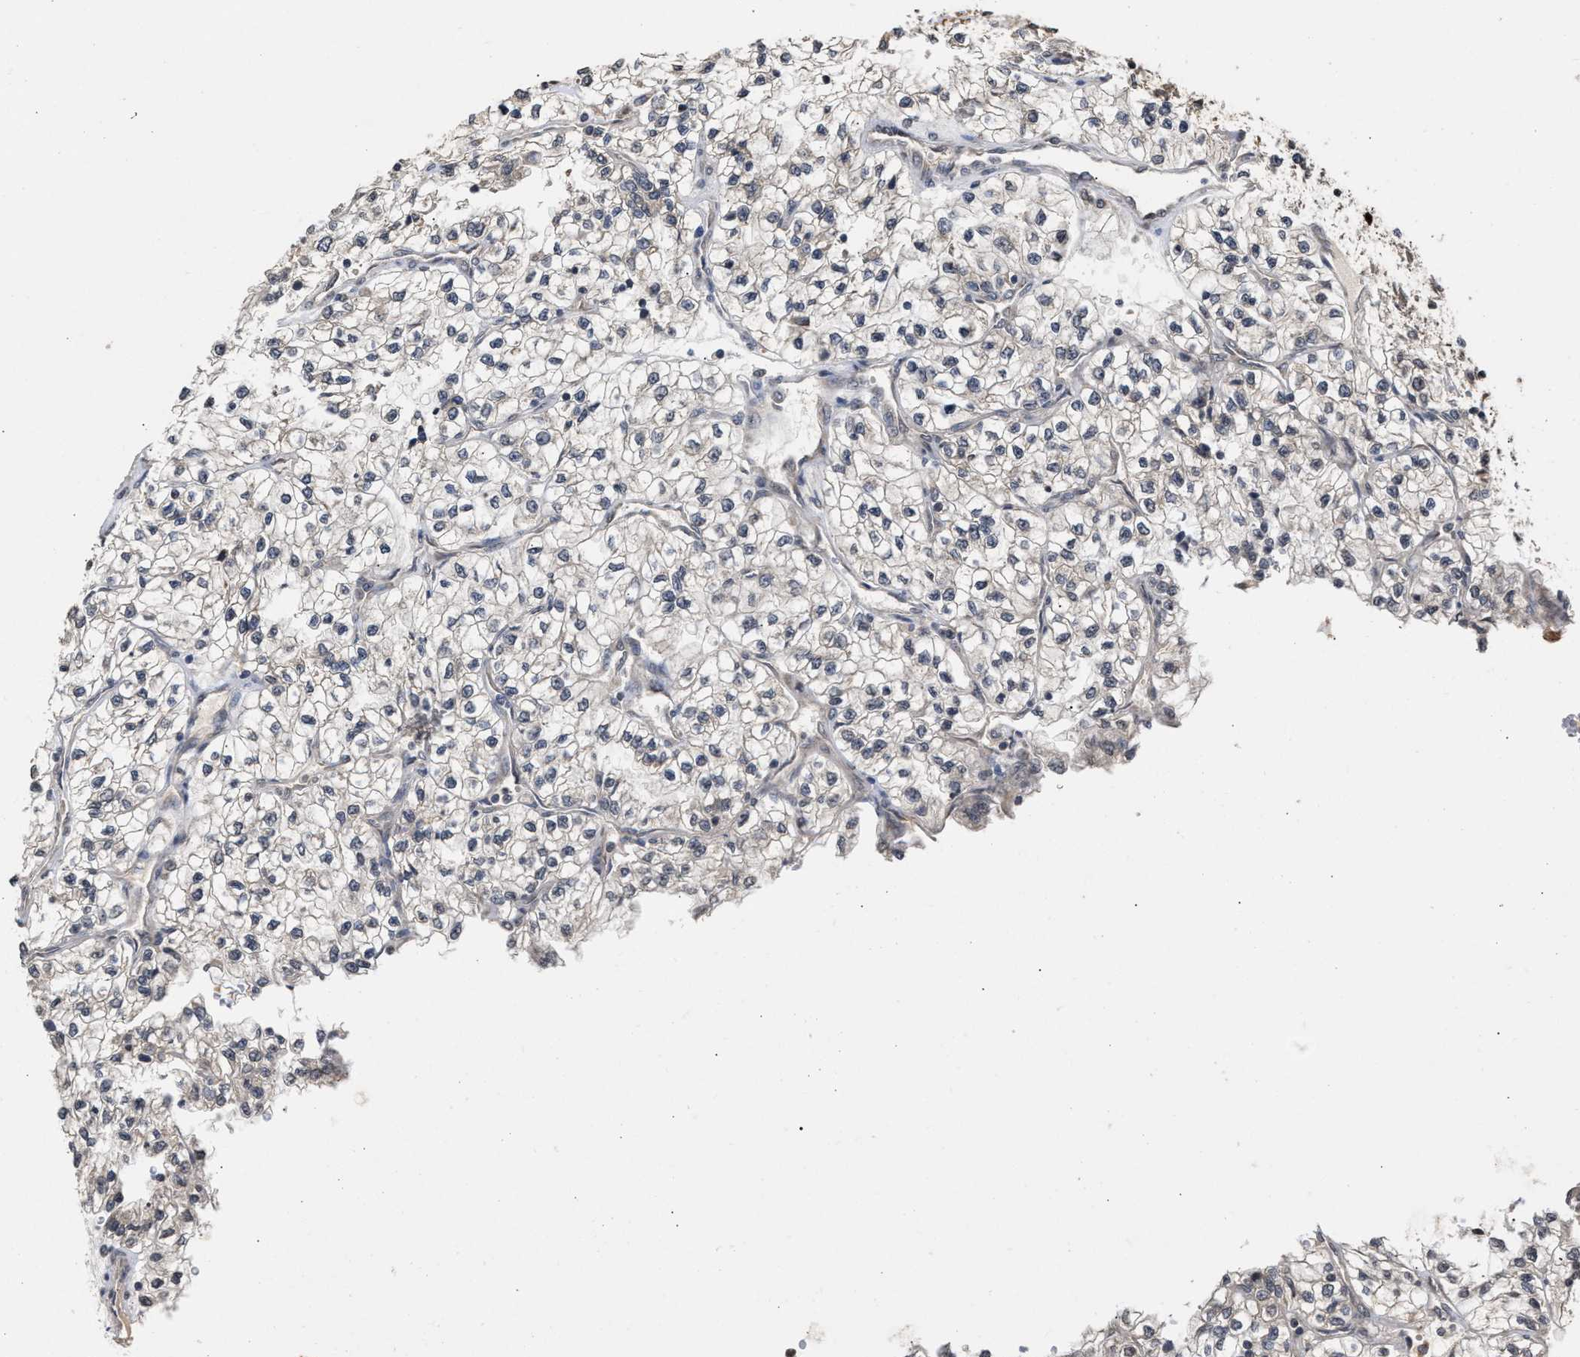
{"staining": {"intensity": "weak", "quantity": "25%-75%", "location": "cytoplasmic/membranous"}, "tissue": "renal cancer", "cell_type": "Tumor cells", "image_type": "cancer", "snomed": [{"axis": "morphology", "description": "Adenocarcinoma, NOS"}, {"axis": "topography", "description": "Kidney"}], "caption": "Brown immunohistochemical staining in renal cancer (adenocarcinoma) exhibits weak cytoplasmic/membranous positivity in approximately 25%-75% of tumor cells.", "gene": "SAR1A", "patient": {"sex": "female", "age": 57}}